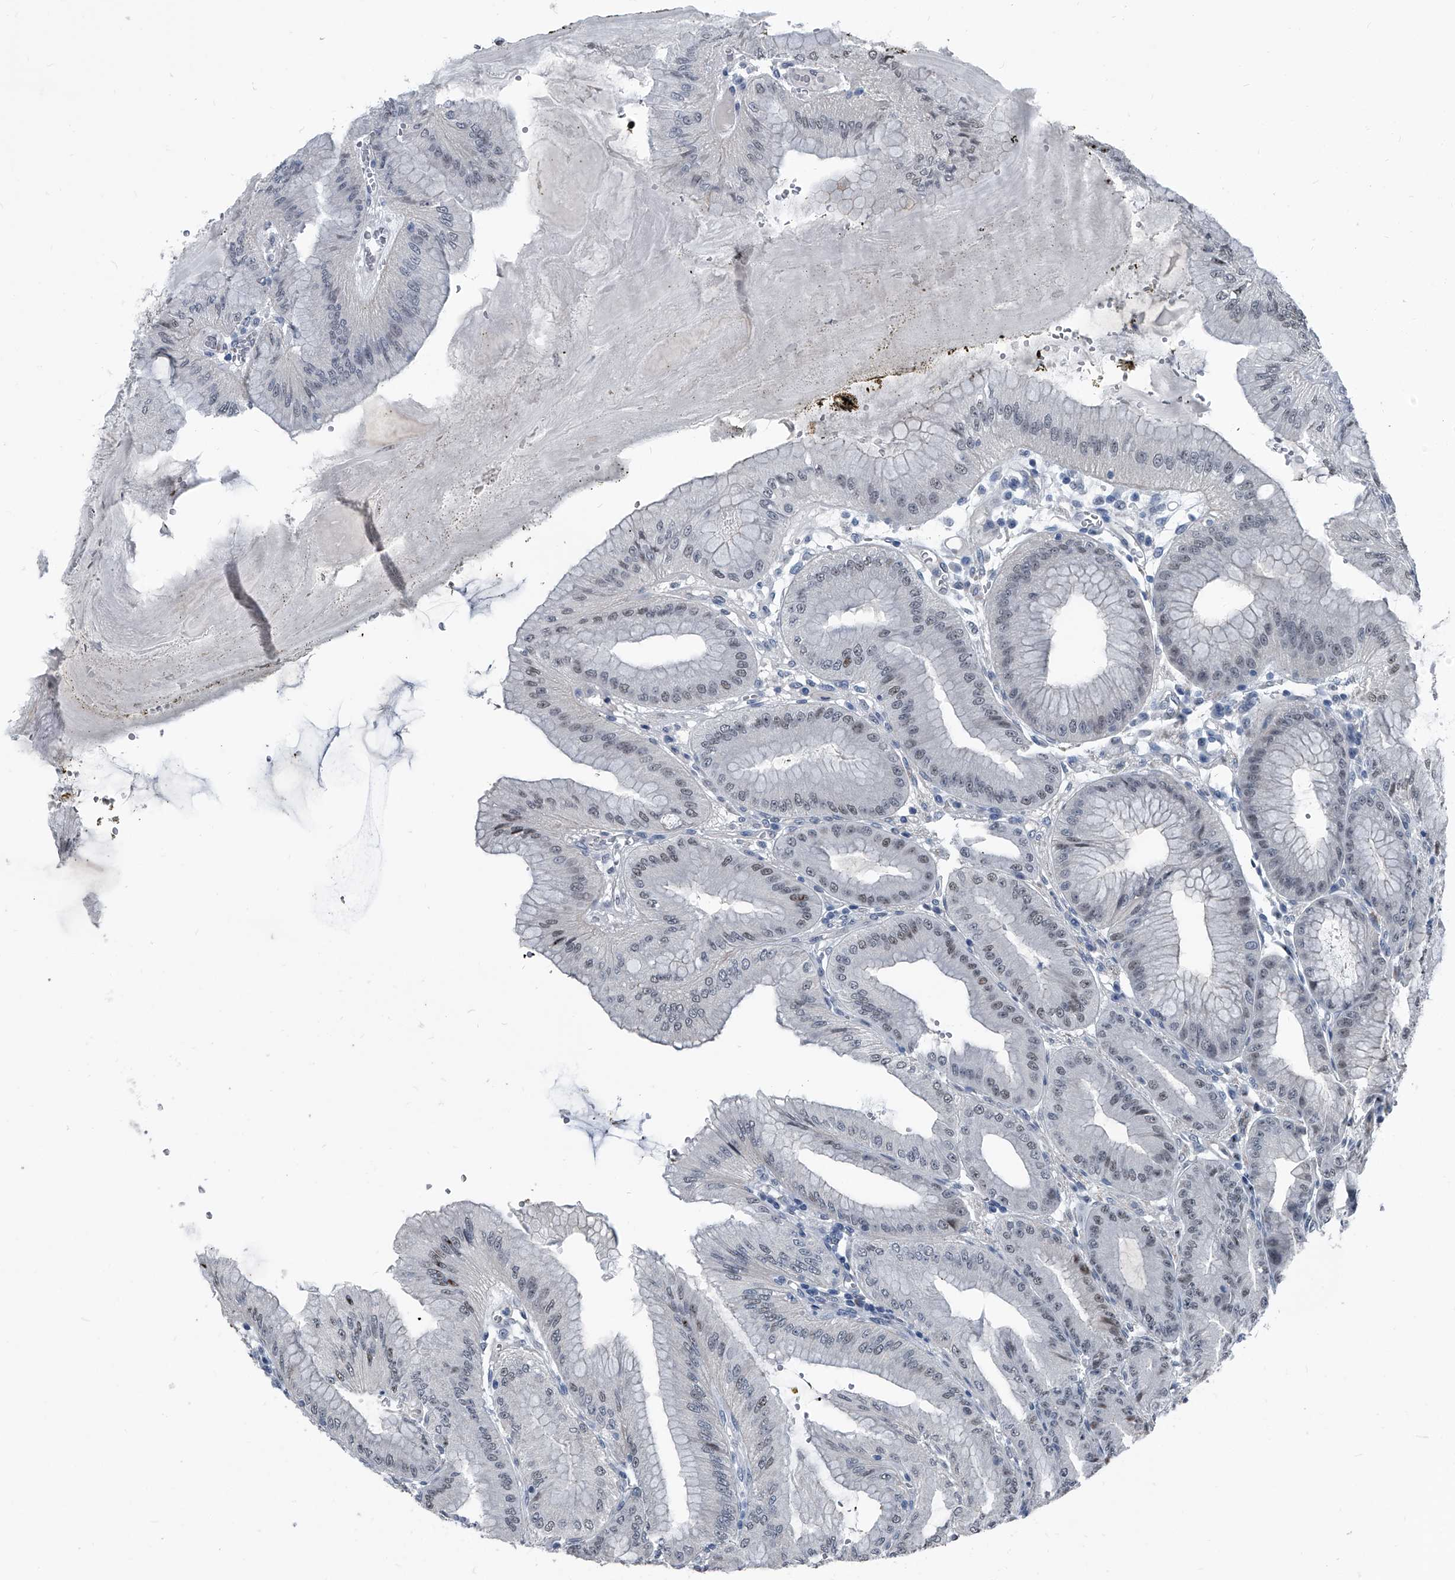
{"staining": {"intensity": "moderate", "quantity": "25%-75%", "location": "nuclear"}, "tissue": "stomach", "cell_type": "Glandular cells", "image_type": "normal", "snomed": [{"axis": "morphology", "description": "Normal tissue, NOS"}, {"axis": "topography", "description": "Stomach, lower"}], "caption": "Normal stomach exhibits moderate nuclear expression in approximately 25%-75% of glandular cells.", "gene": "MEN1", "patient": {"sex": "male", "age": 71}}